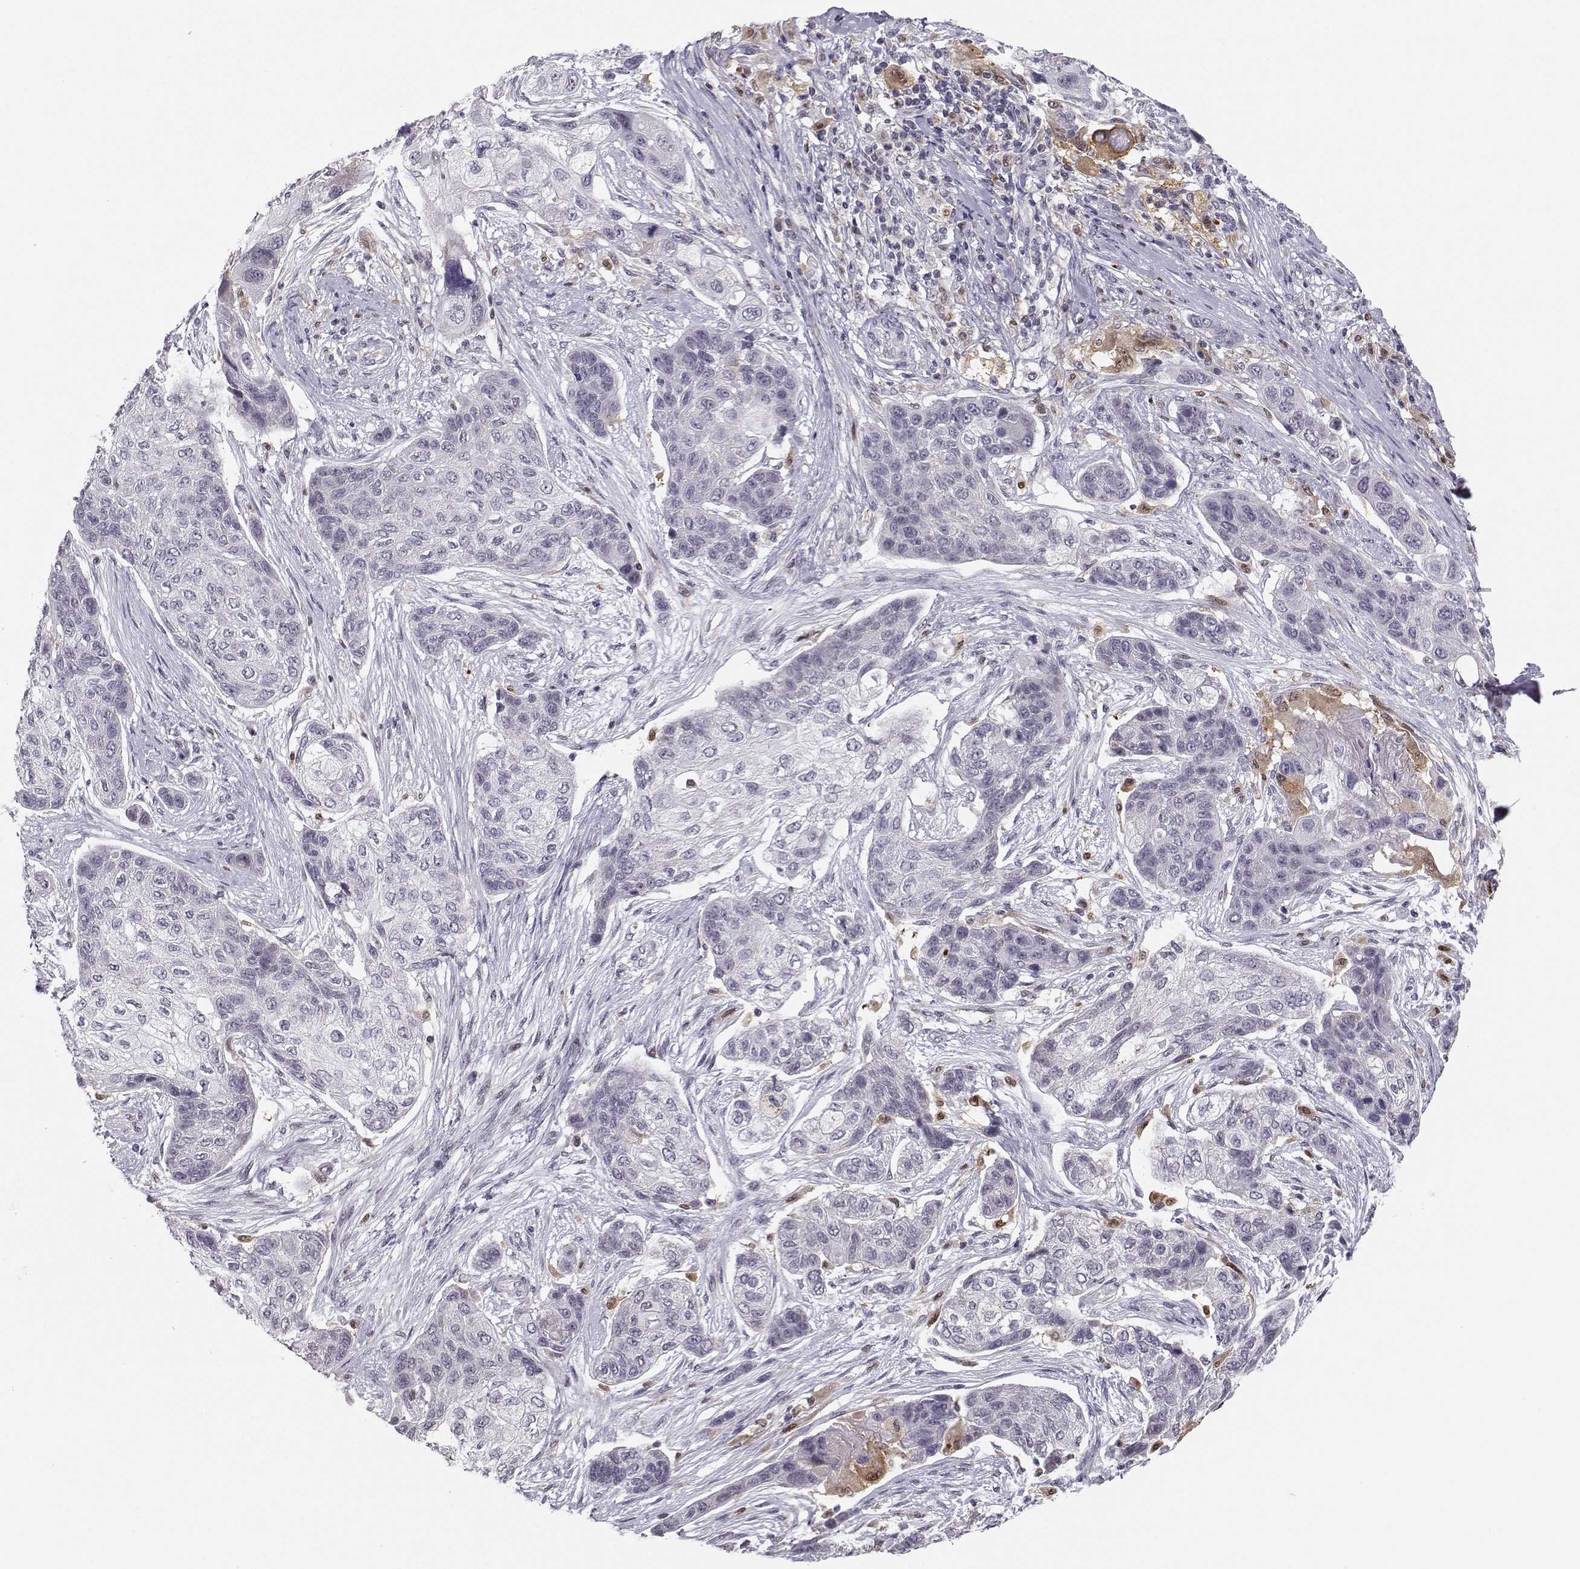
{"staining": {"intensity": "negative", "quantity": "none", "location": "none"}, "tissue": "lung cancer", "cell_type": "Tumor cells", "image_type": "cancer", "snomed": [{"axis": "morphology", "description": "Squamous cell carcinoma, NOS"}, {"axis": "topography", "description": "Lung"}], "caption": "High power microscopy micrograph of an immunohistochemistry (IHC) image of lung squamous cell carcinoma, revealing no significant staining in tumor cells.", "gene": "HTR7", "patient": {"sex": "male", "age": 69}}